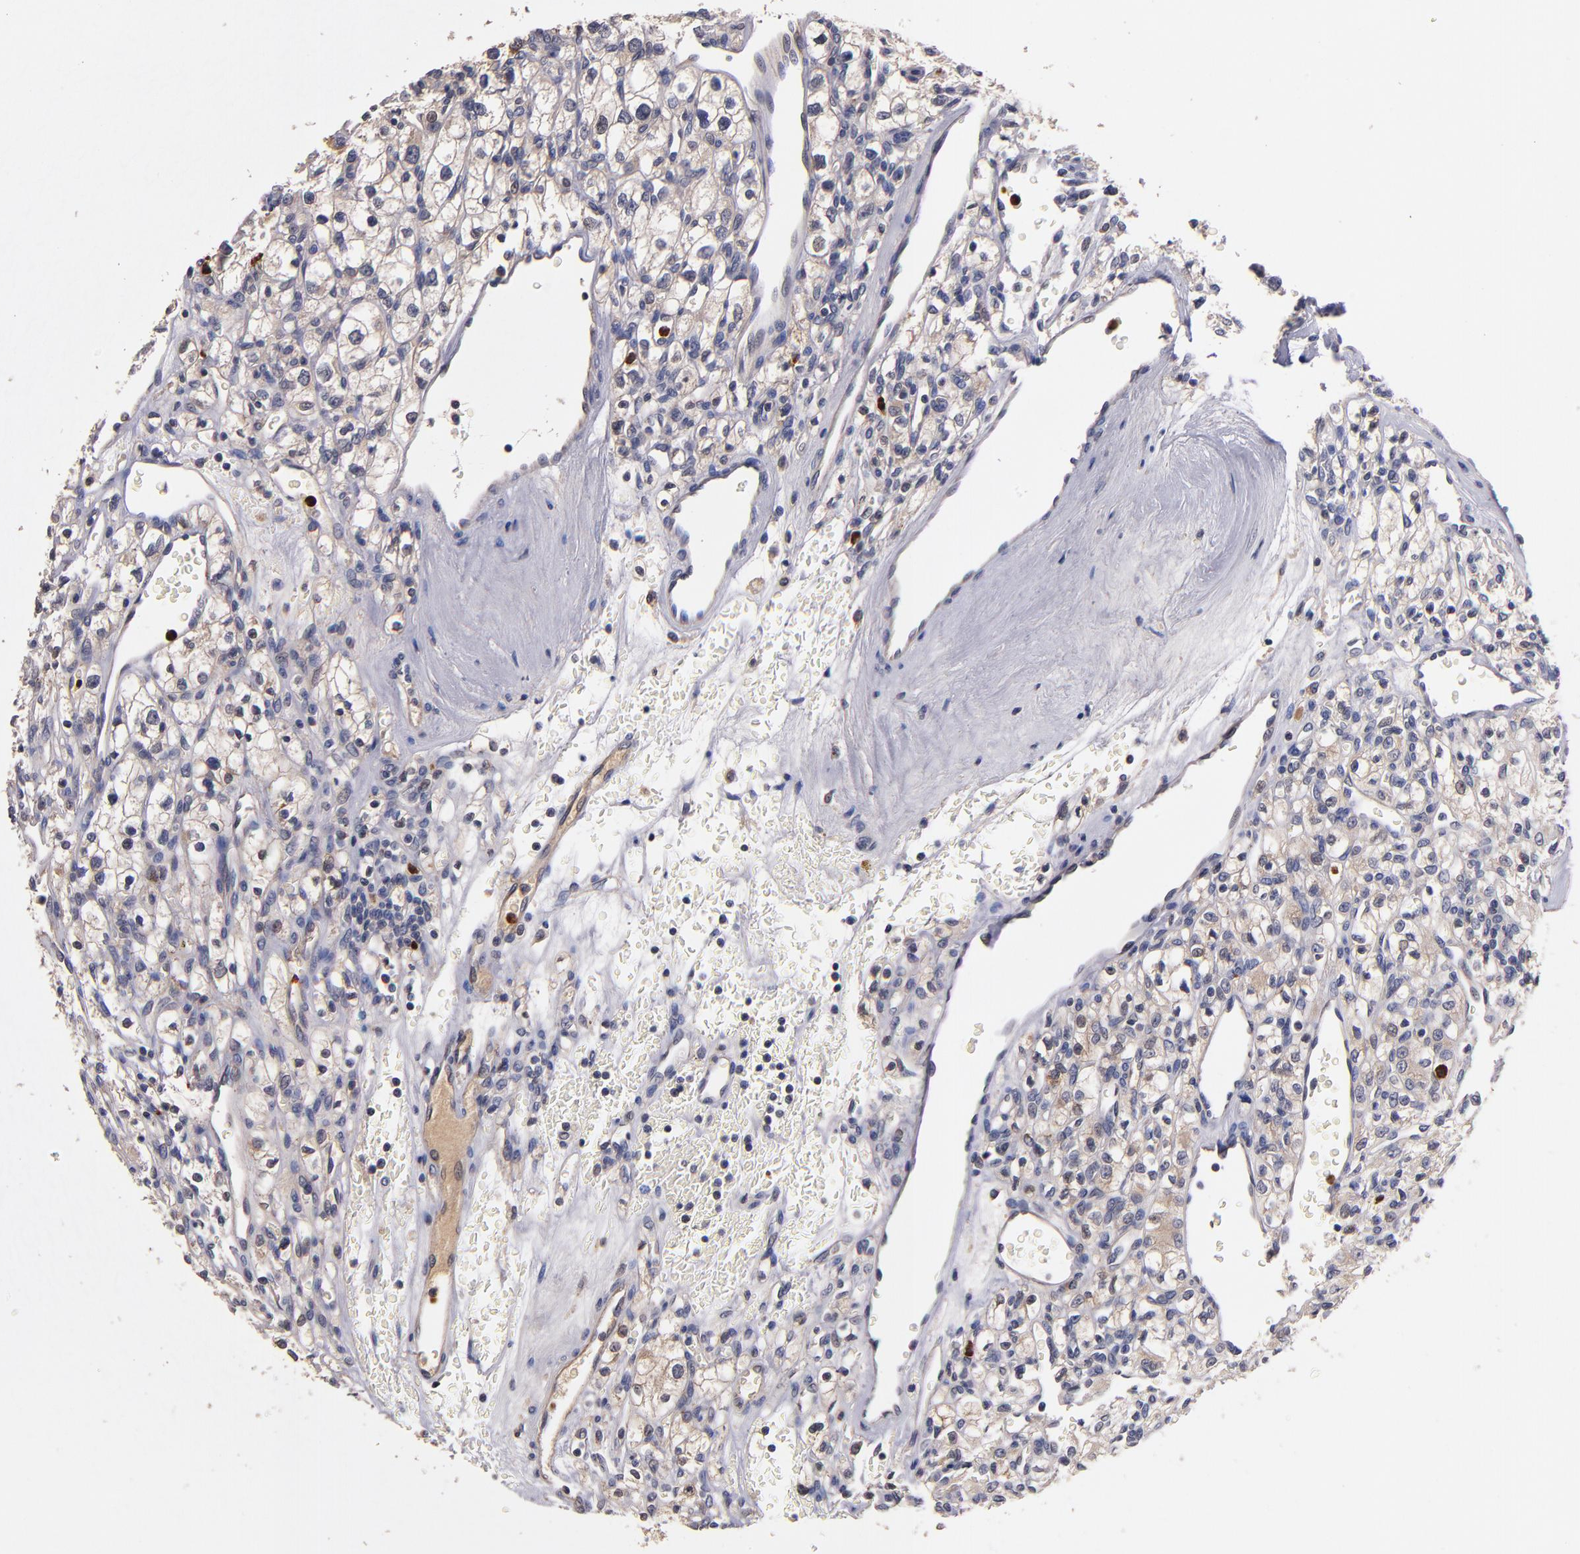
{"staining": {"intensity": "negative", "quantity": "none", "location": "none"}, "tissue": "renal cancer", "cell_type": "Tumor cells", "image_type": "cancer", "snomed": [{"axis": "morphology", "description": "Adenocarcinoma, NOS"}, {"axis": "topography", "description": "Kidney"}], "caption": "Renal cancer (adenocarcinoma) stained for a protein using immunohistochemistry (IHC) shows no positivity tumor cells.", "gene": "TTLL12", "patient": {"sex": "female", "age": 62}}